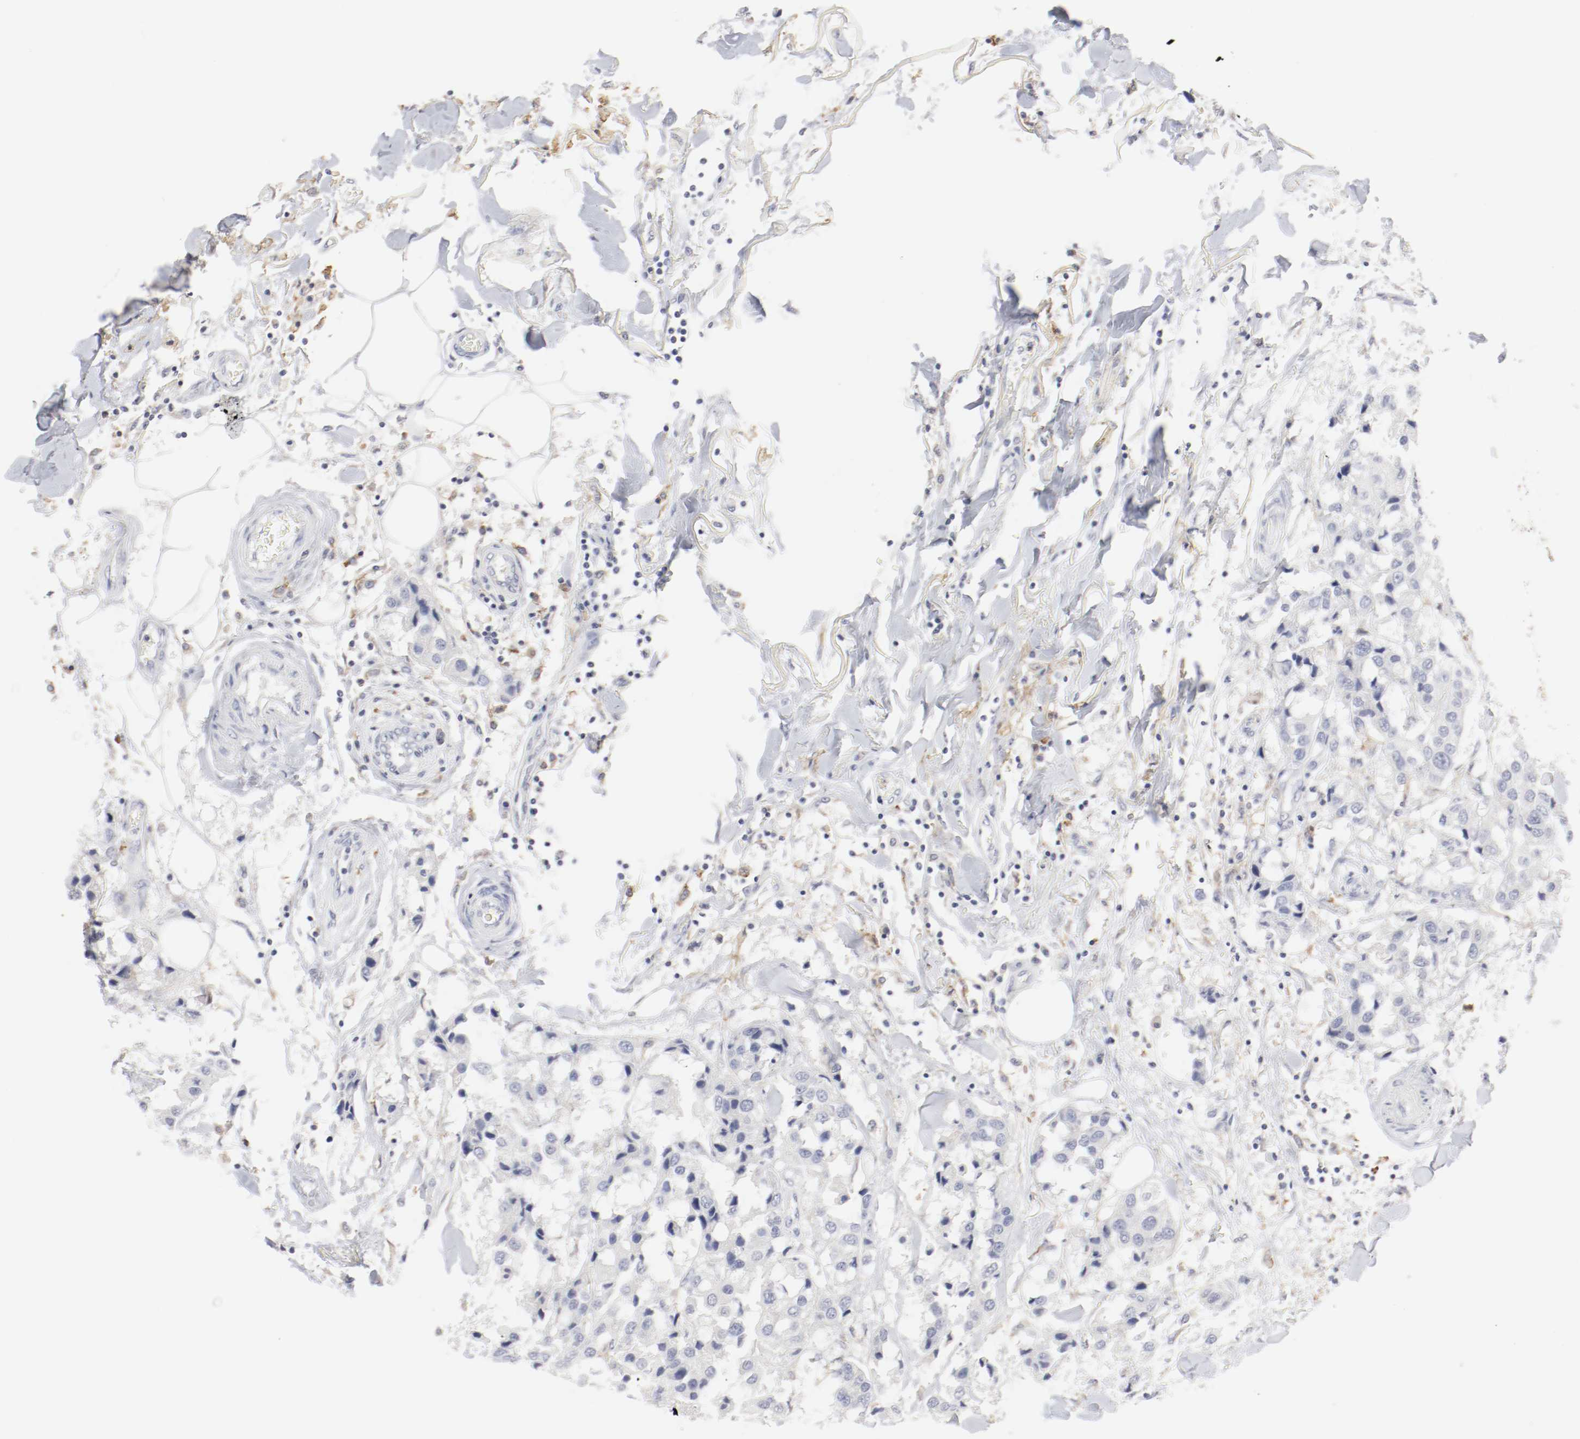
{"staining": {"intensity": "negative", "quantity": "none", "location": "none"}, "tissue": "breast cancer", "cell_type": "Tumor cells", "image_type": "cancer", "snomed": [{"axis": "morphology", "description": "Duct carcinoma"}, {"axis": "topography", "description": "Breast"}], "caption": "Immunohistochemical staining of breast cancer reveals no significant staining in tumor cells.", "gene": "ITGAX", "patient": {"sex": "female", "age": 80}}